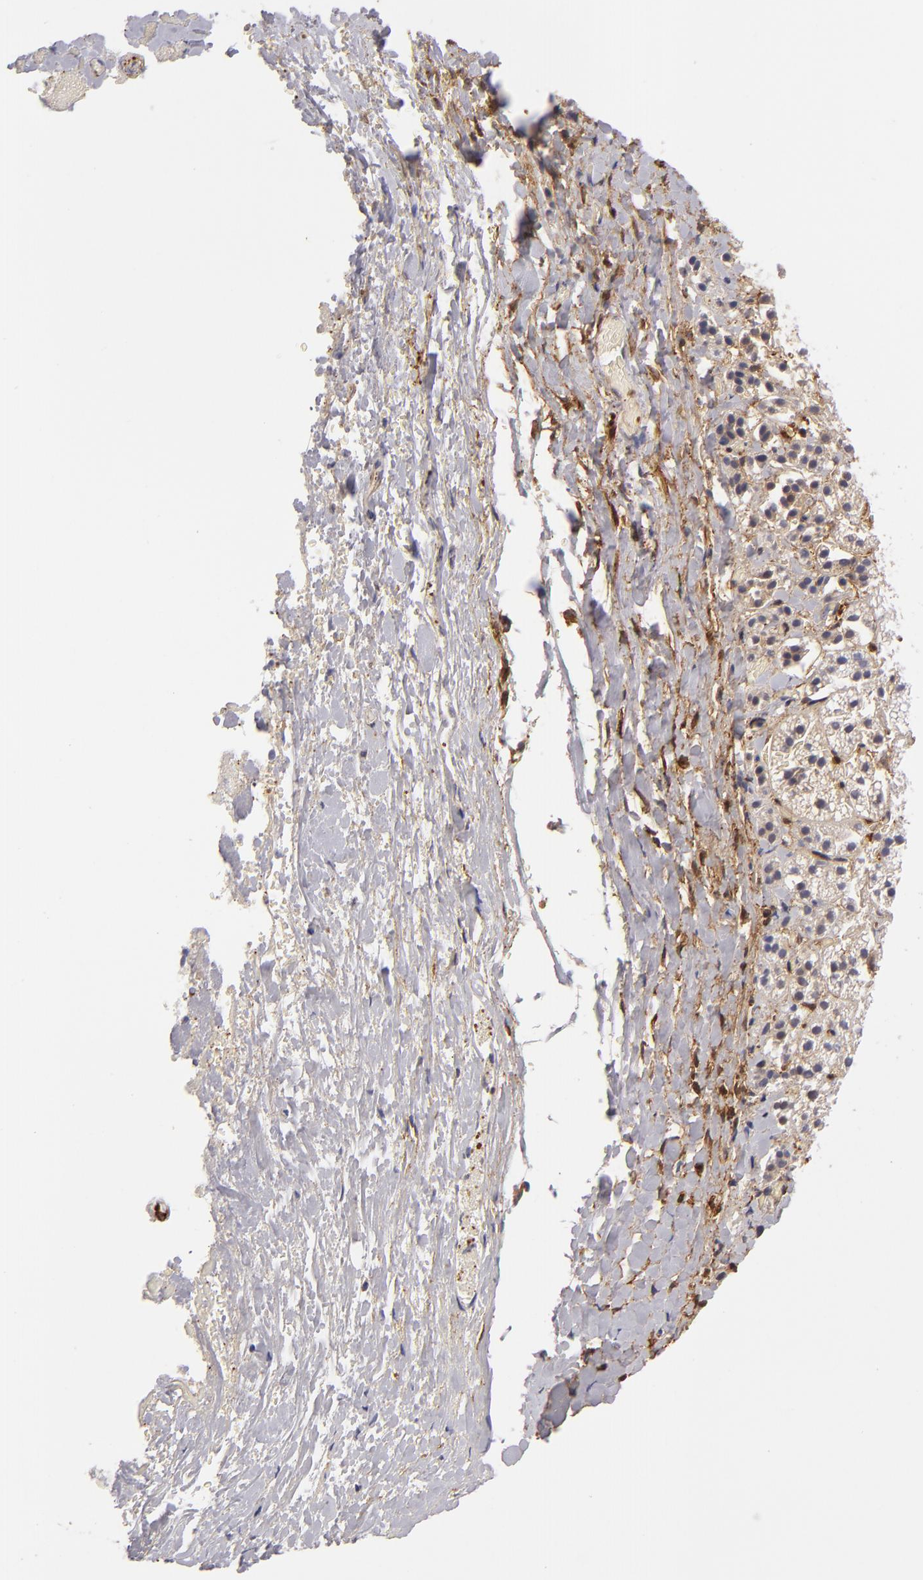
{"staining": {"intensity": "negative", "quantity": "none", "location": "none"}, "tissue": "adrenal gland", "cell_type": "Glandular cells", "image_type": "normal", "snomed": [{"axis": "morphology", "description": "Normal tissue, NOS"}, {"axis": "topography", "description": "Adrenal gland"}], "caption": "This is a image of immunohistochemistry staining of normal adrenal gland, which shows no expression in glandular cells.", "gene": "VCL", "patient": {"sex": "female", "age": 44}}